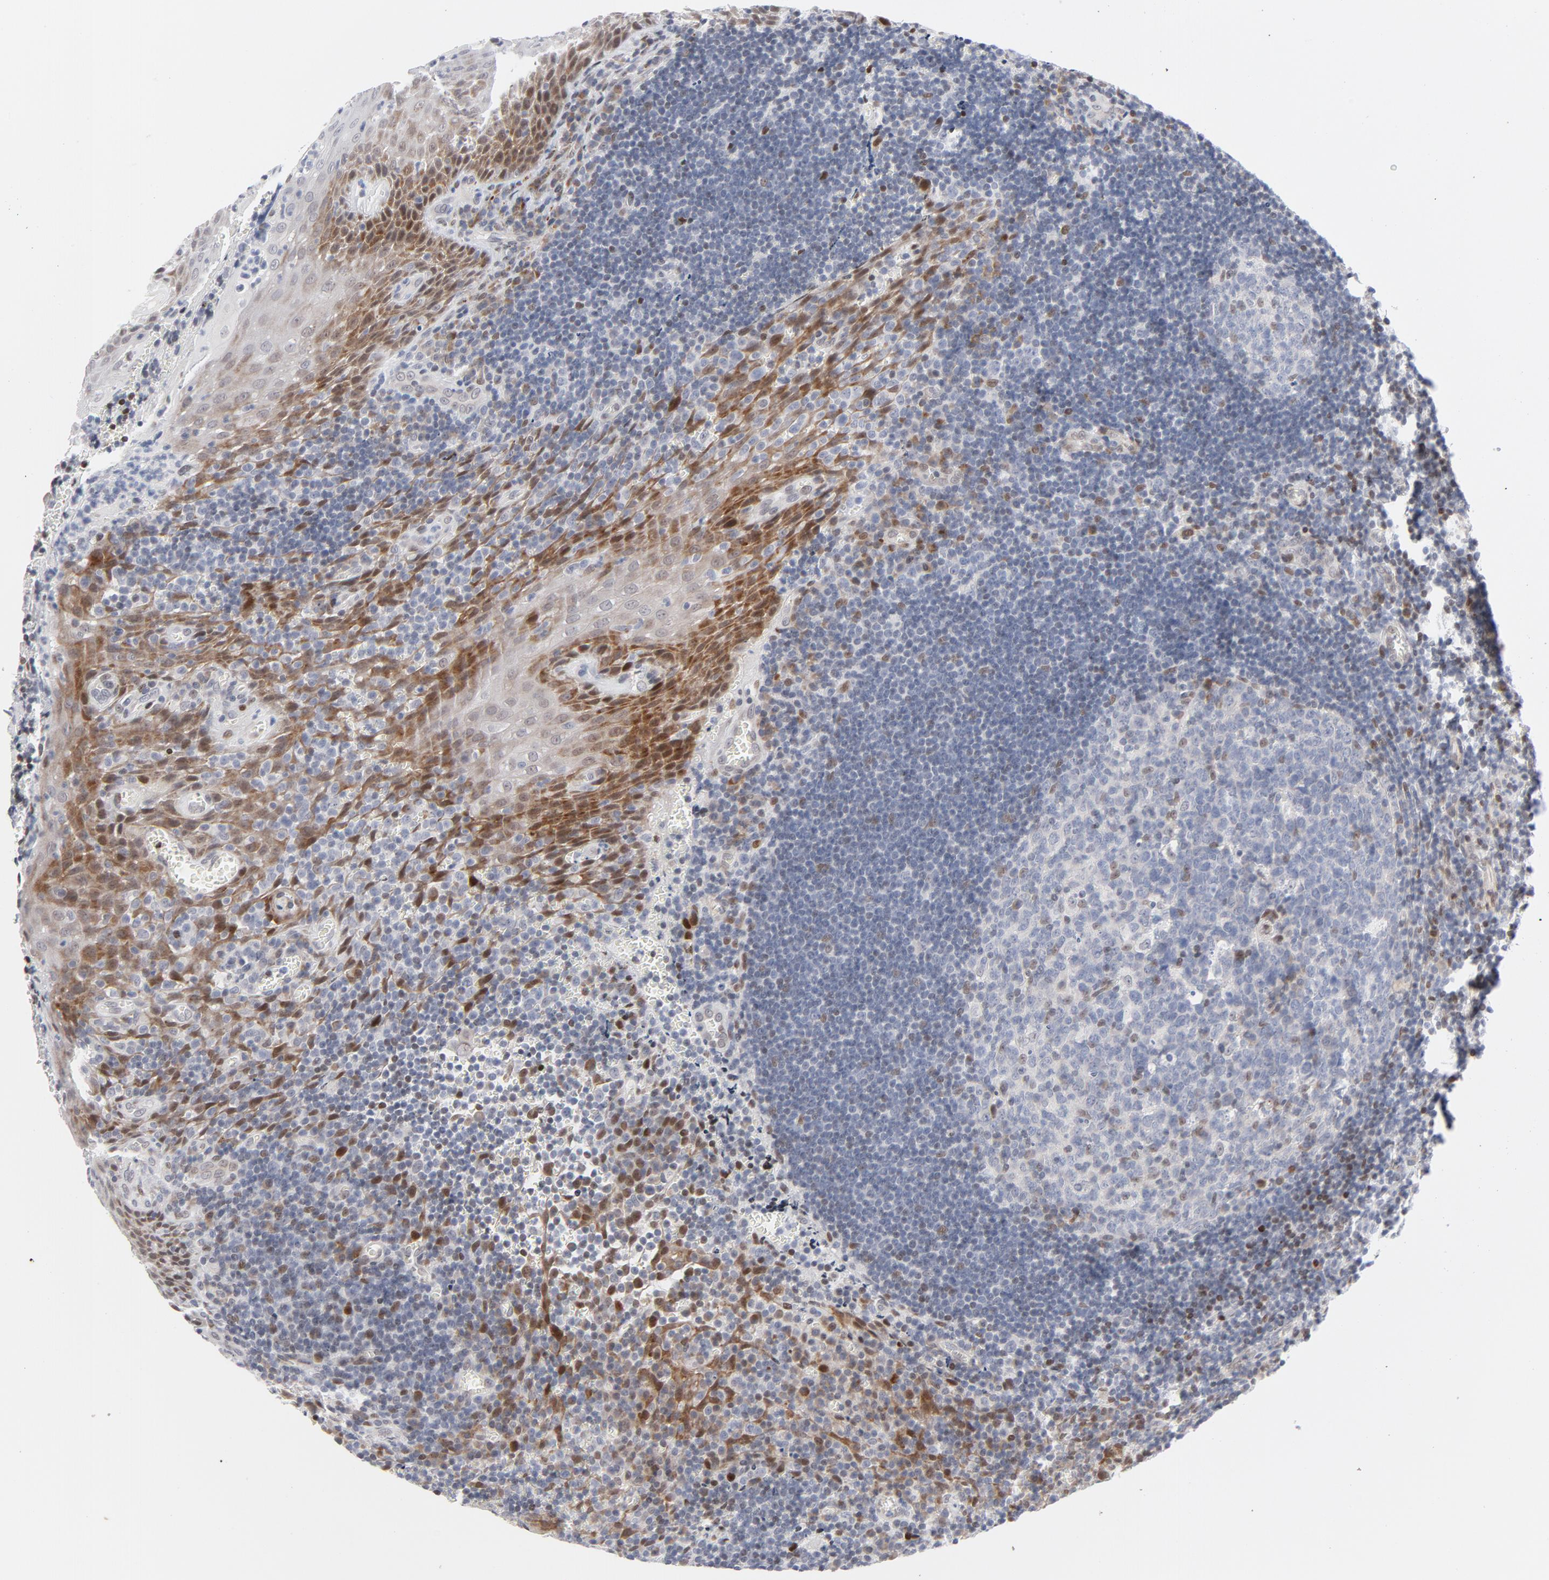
{"staining": {"intensity": "weak", "quantity": "<25%", "location": "nuclear"}, "tissue": "tonsil", "cell_type": "Germinal center cells", "image_type": "normal", "snomed": [{"axis": "morphology", "description": "Normal tissue, NOS"}, {"axis": "topography", "description": "Tonsil"}], "caption": "The image demonstrates no significant staining in germinal center cells of tonsil. The staining is performed using DAB brown chromogen with nuclei counter-stained in using hematoxylin.", "gene": "NFIC", "patient": {"sex": "male", "age": 20}}